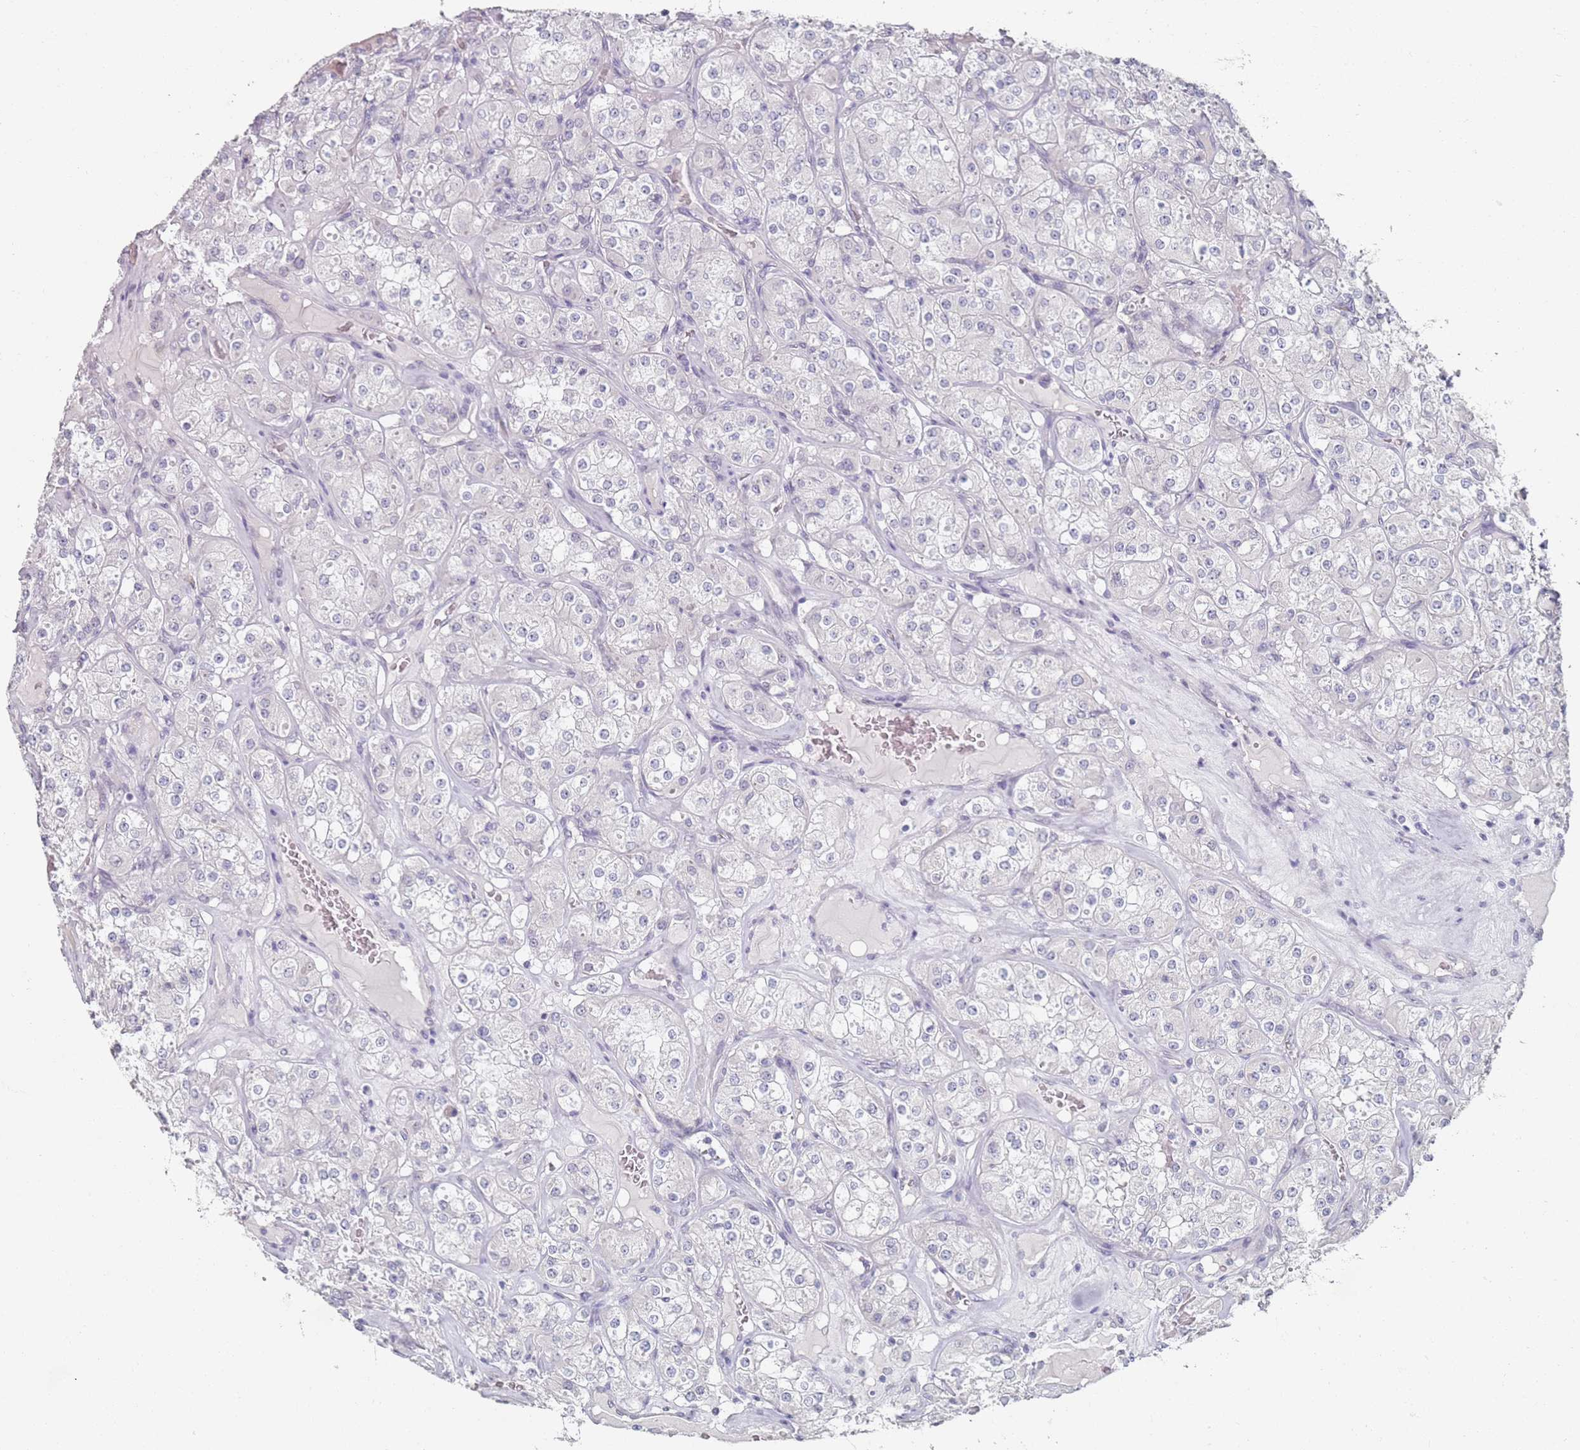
{"staining": {"intensity": "negative", "quantity": "none", "location": "none"}, "tissue": "renal cancer", "cell_type": "Tumor cells", "image_type": "cancer", "snomed": [{"axis": "morphology", "description": "Adenocarcinoma, NOS"}, {"axis": "topography", "description": "Kidney"}], "caption": "The immunohistochemistry micrograph has no significant positivity in tumor cells of renal adenocarcinoma tissue.", "gene": "DNAH11", "patient": {"sex": "male", "age": 77}}